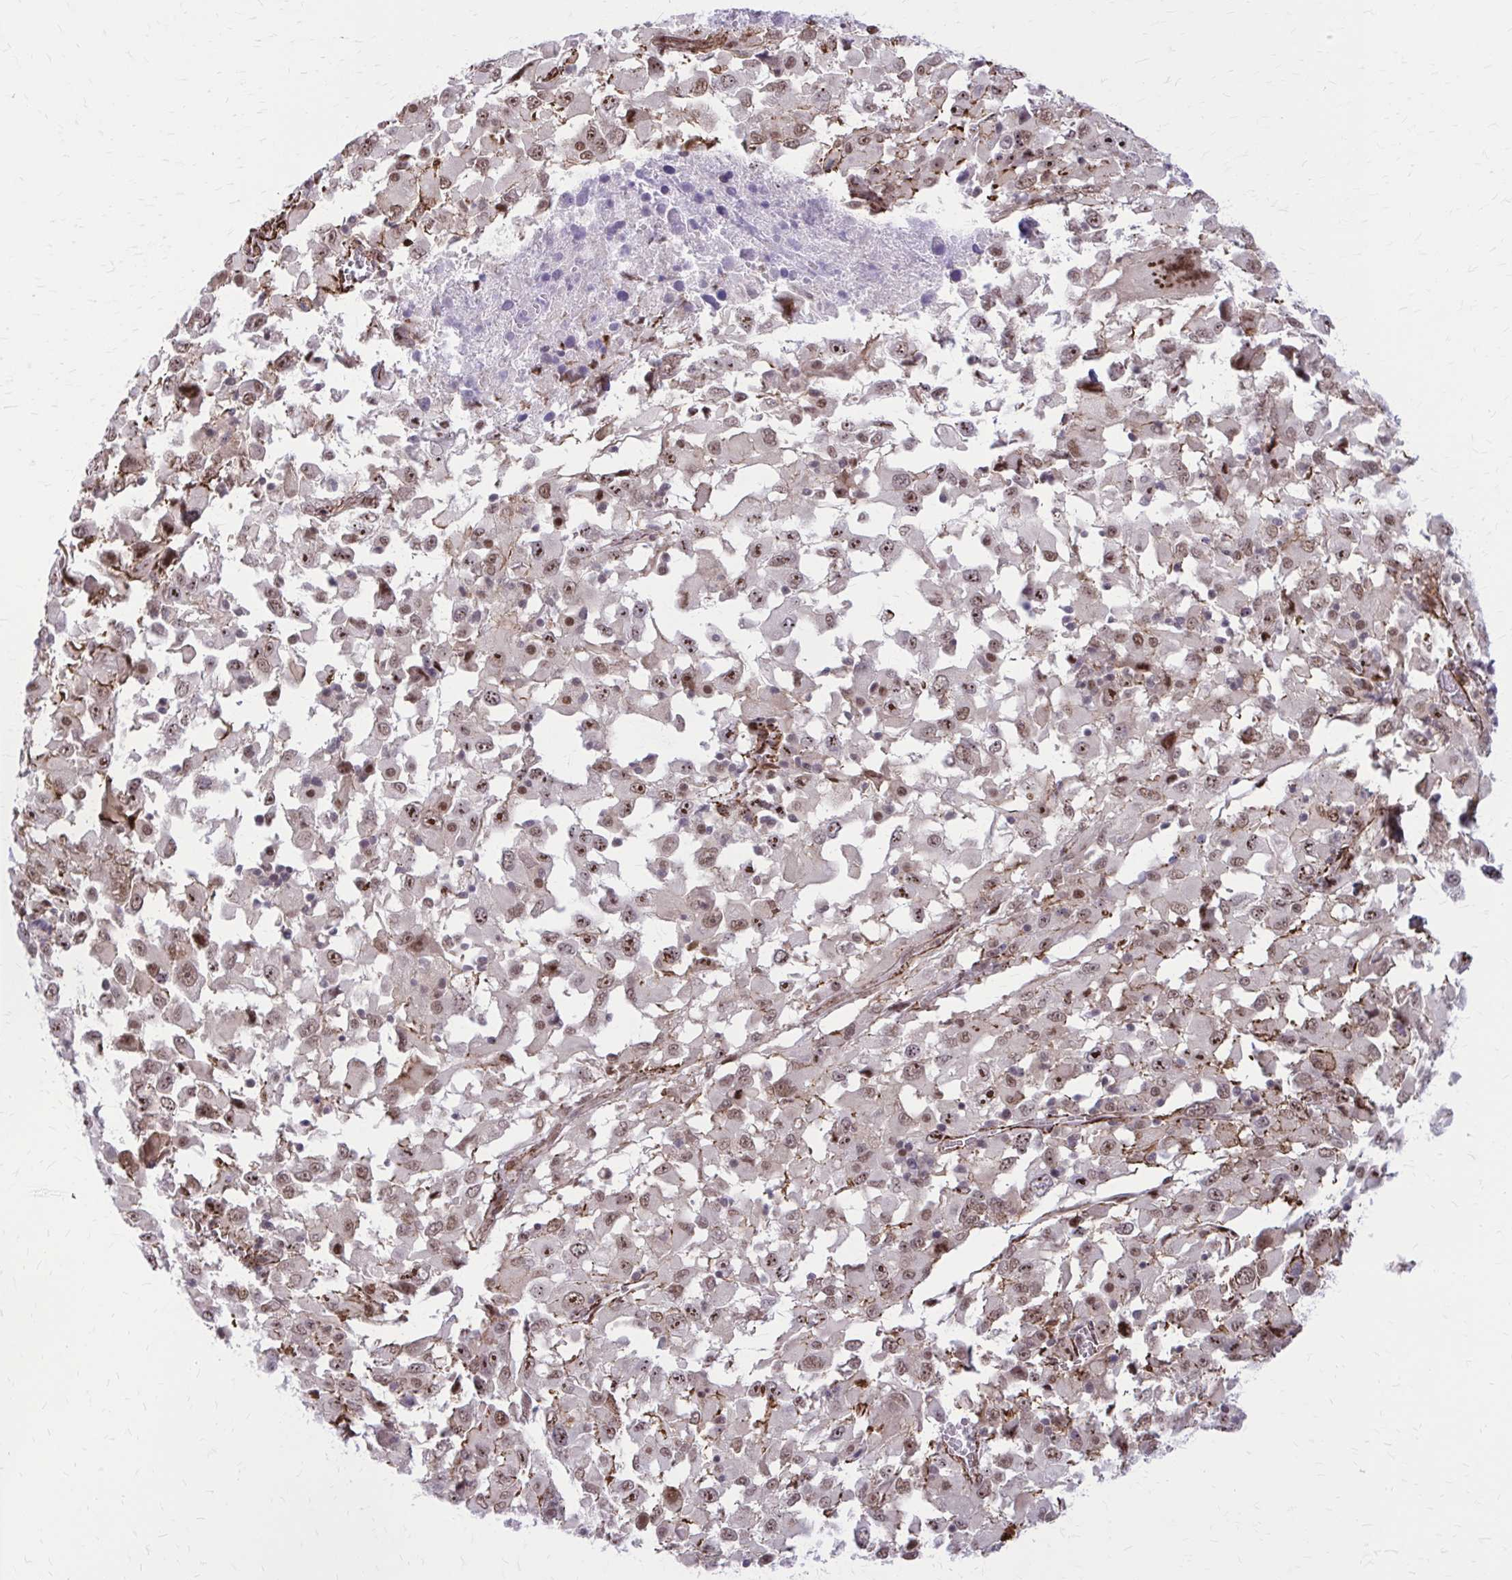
{"staining": {"intensity": "moderate", "quantity": ">75%", "location": "nuclear"}, "tissue": "melanoma", "cell_type": "Tumor cells", "image_type": "cancer", "snomed": [{"axis": "morphology", "description": "Malignant melanoma, Metastatic site"}, {"axis": "topography", "description": "Soft tissue"}], "caption": "An immunohistochemistry (IHC) photomicrograph of neoplastic tissue is shown. Protein staining in brown labels moderate nuclear positivity in malignant melanoma (metastatic site) within tumor cells.", "gene": "NRBF2", "patient": {"sex": "male", "age": 50}}